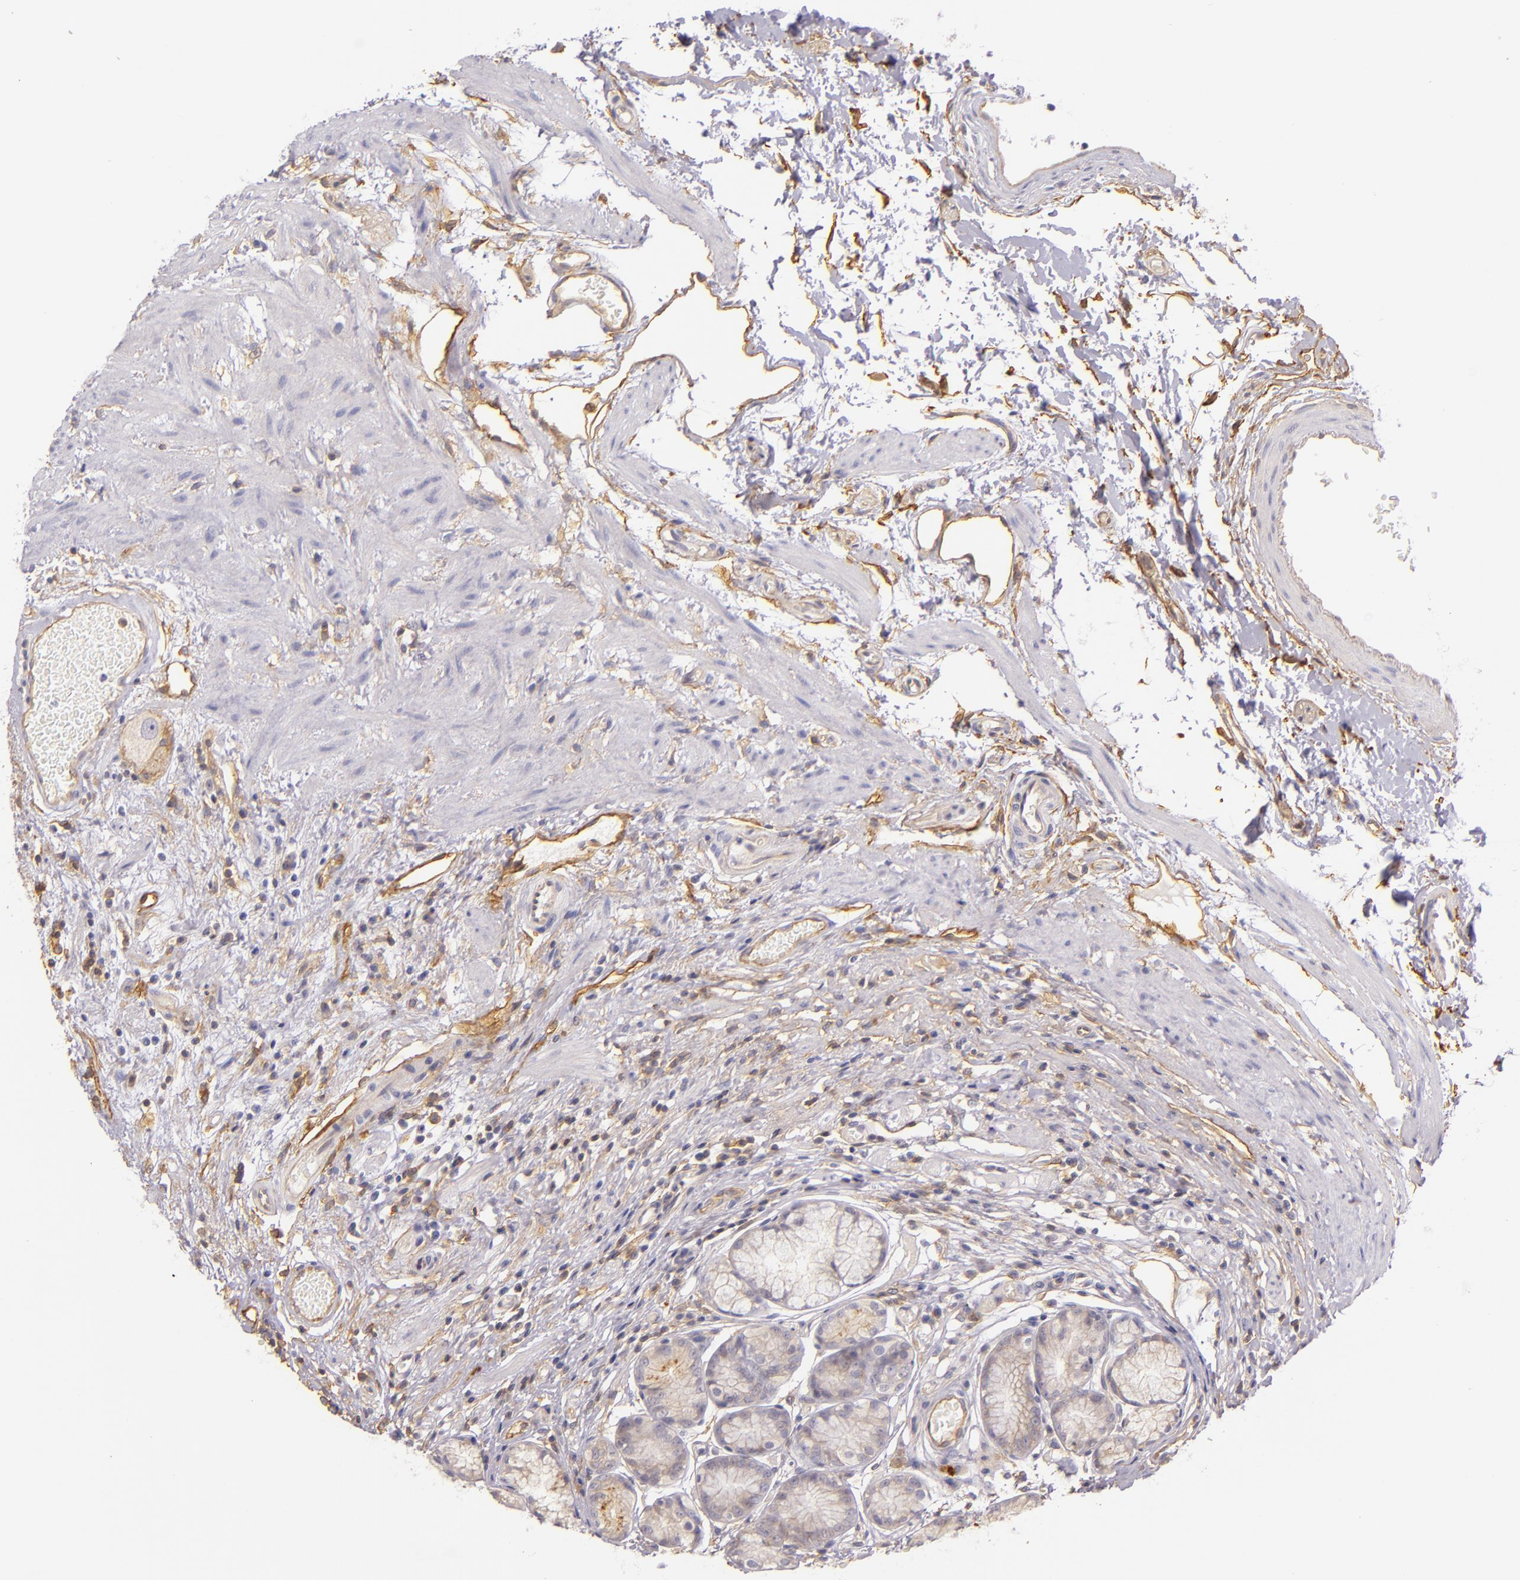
{"staining": {"intensity": "weak", "quantity": "25%-75%", "location": "cytoplasmic/membranous"}, "tissue": "stomach", "cell_type": "Glandular cells", "image_type": "normal", "snomed": [{"axis": "morphology", "description": "Normal tissue, NOS"}, {"axis": "morphology", "description": "Inflammation, NOS"}, {"axis": "topography", "description": "Stomach, lower"}], "caption": "The image displays staining of normal stomach, revealing weak cytoplasmic/membranous protein staining (brown color) within glandular cells.", "gene": "CTSF", "patient": {"sex": "male", "age": 59}}